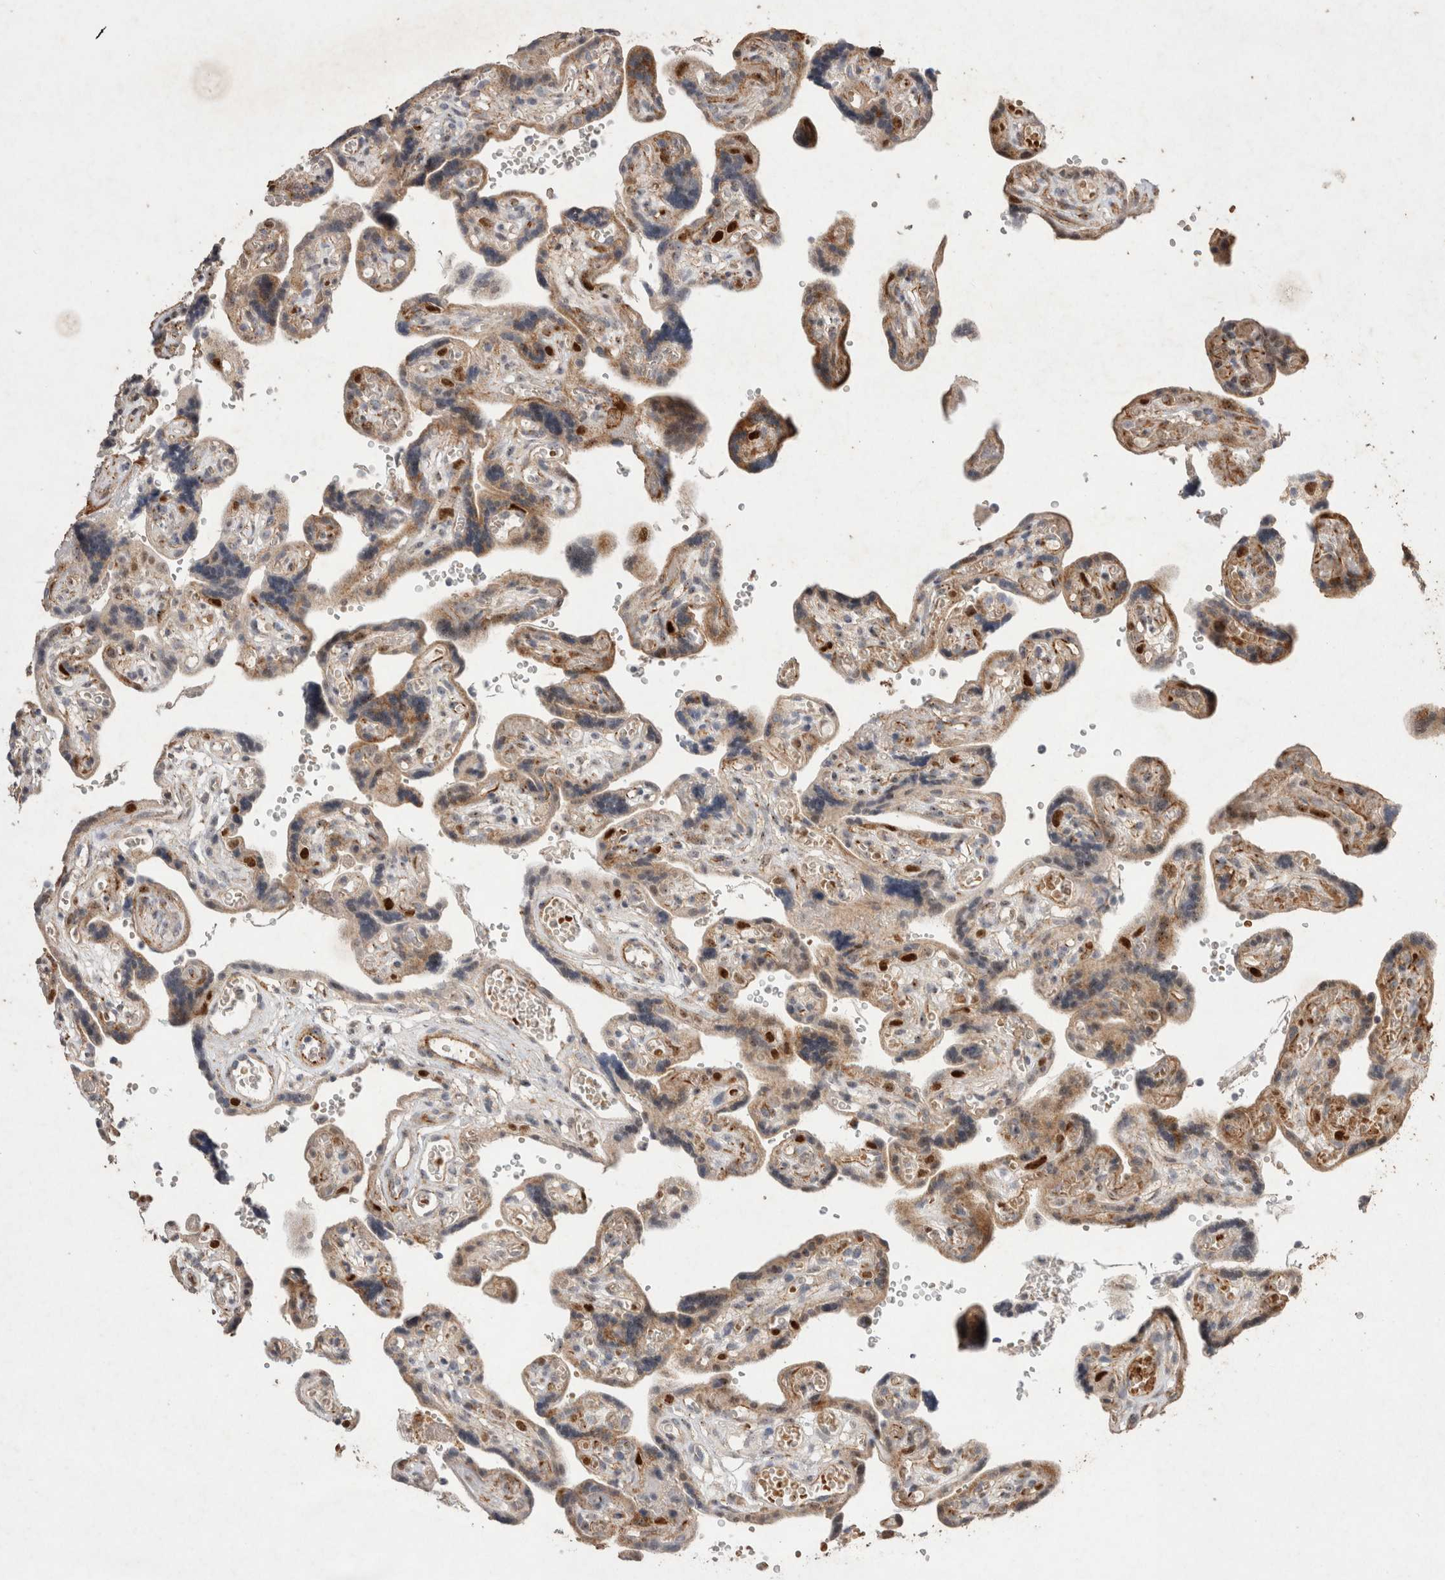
{"staining": {"intensity": "strong", "quantity": ">75%", "location": "cytoplasmic/membranous,nuclear"}, "tissue": "placenta", "cell_type": "Decidual cells", "image_type": "normal", "snomed": [{"axis": "morphology", "description": "Normal tissue, NOS"}, {"axis": "topography", "description": "Placenta"}], "caption": "Approximately >75% of decidual cells in unremarkable human placenta display strong cytoplasmic/membranous,nuclear protein staining as visualized by brown immunohistochemical staining.", "gene": "STK11", "patient": {"sex": "female", "age": 30}}